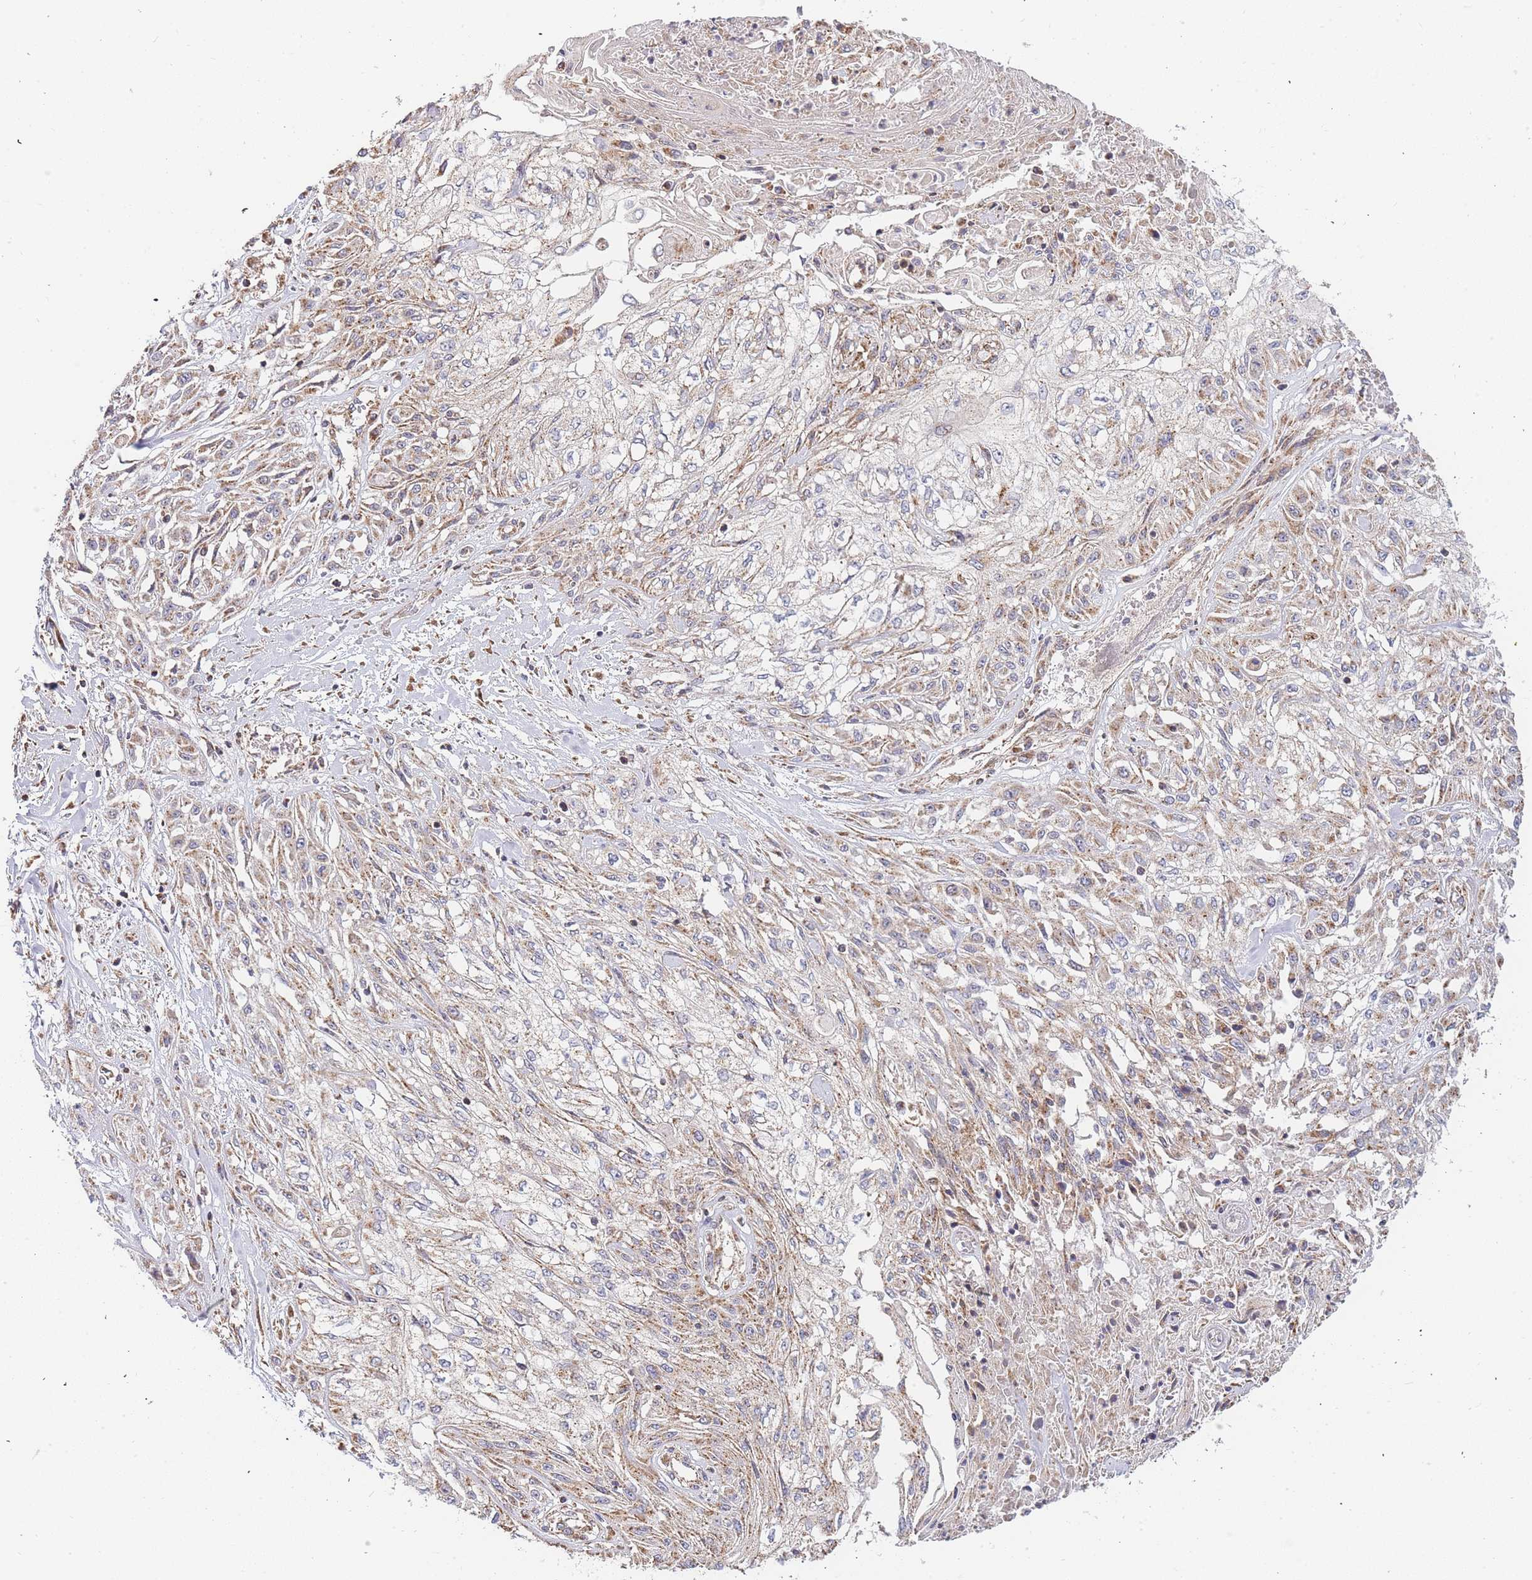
{"staining": {"intensity": "moderate", "quantity": "25%-75%", "location": "cytoplasmic/membranous"}, "tissue": "skin cancer", "cell_type": "Tumor cells", "image_type": "cancer", "snomed": [{"axis": "morphology", "description": "Squamous cell carcinoma, NOS"}, {"axis": "morphology", "description": "Squamous cell carcinoma, metastatic, NOS"}, {"axis": "topography", "description": "Skin"}, {"axis": "topography", "description": "Lymph node"}], "caption": "IHC histopathology image of neoplastic tissue: skin cancer (squamous cell carcinoma) stained using immunohistochemistry (IHC) reveals medium levels of moderate protein expression localized specifically in the cytoplasmic/membranous of tumor cells, appearing as a cytoplasmic/membranous brown color.", "gene": "ADCY9", "patient": {"sex": "male", "age": 75}}